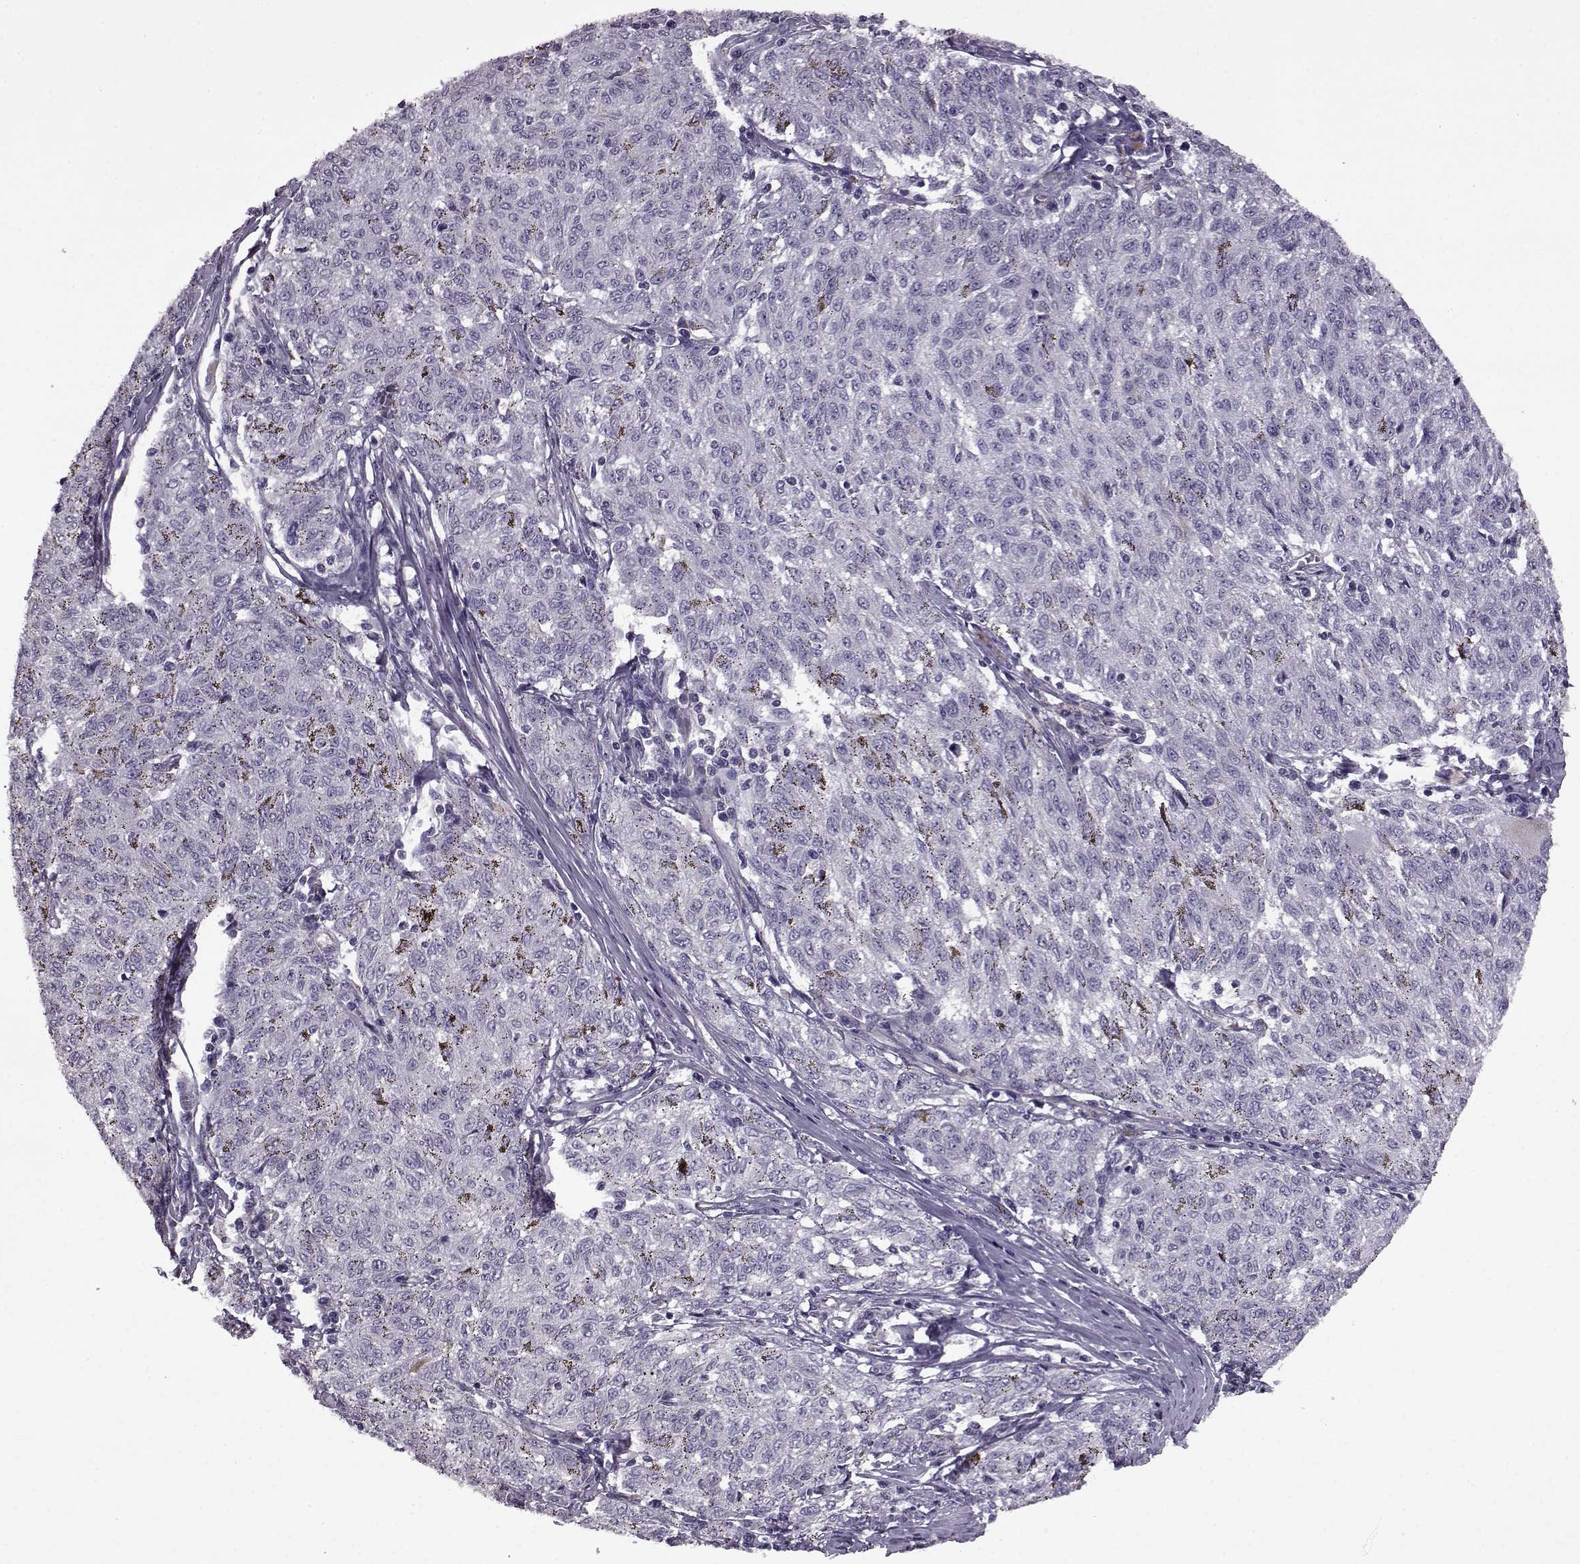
{"staining": {"intensity": "negative", "quantity": "none", "location": "none"}, "tissue": "melanoma", "cell_type": "Tumor cells", "image_type": "cancer", "snomed": [{"axis": "morphology", "description": "Malignant melanoma, NOS"}, {"axis": "topography", "description": "Skin"}], "caption": "Tumor cells show no significant expression in malignant melanoma.", "gene": "EDDM3B", "patient": {"sex": "female", "age": 72}}